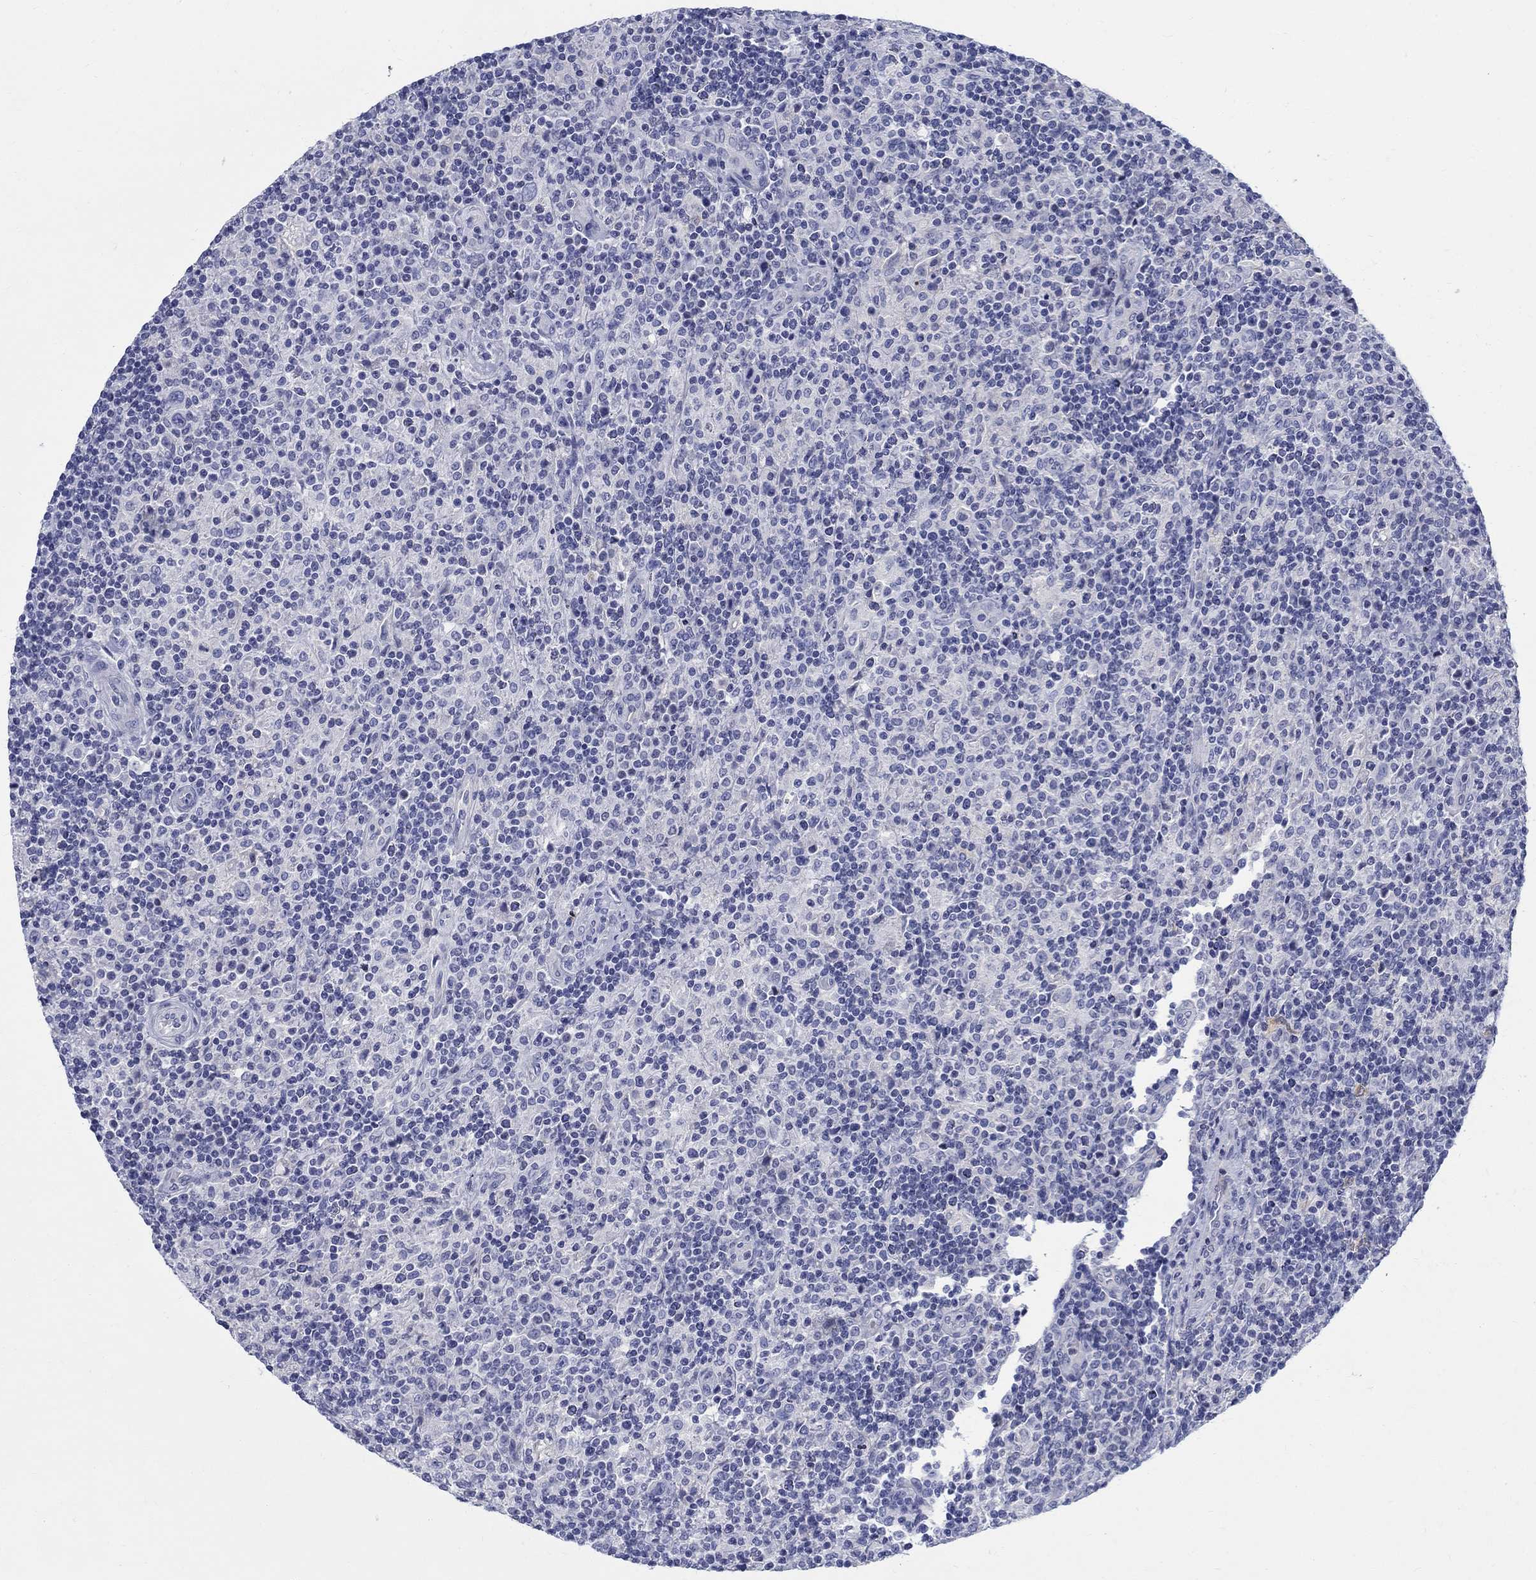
{"staining": {"intensity": "negative", "quantity": "none", "location": "none"}, "tissue": "lymphoma", "cell_type": "Tumor cells", "image_type": "cancer", "snomed": [{"axis": "morphology", "description": "Hodgkin's disease, NOS"}, {"axis": "topography", "description": "Lymph node"}], "caption": "High magnification brightfield microscopy of lymphoma stained with DAB (3,3'-diaminobenzidine) (brown) and counterstained with hematoxylin (blue): tumor cells show no significant positivity.", "gene": "SOX2", "patient": {"sex": "male", "age": 70}}